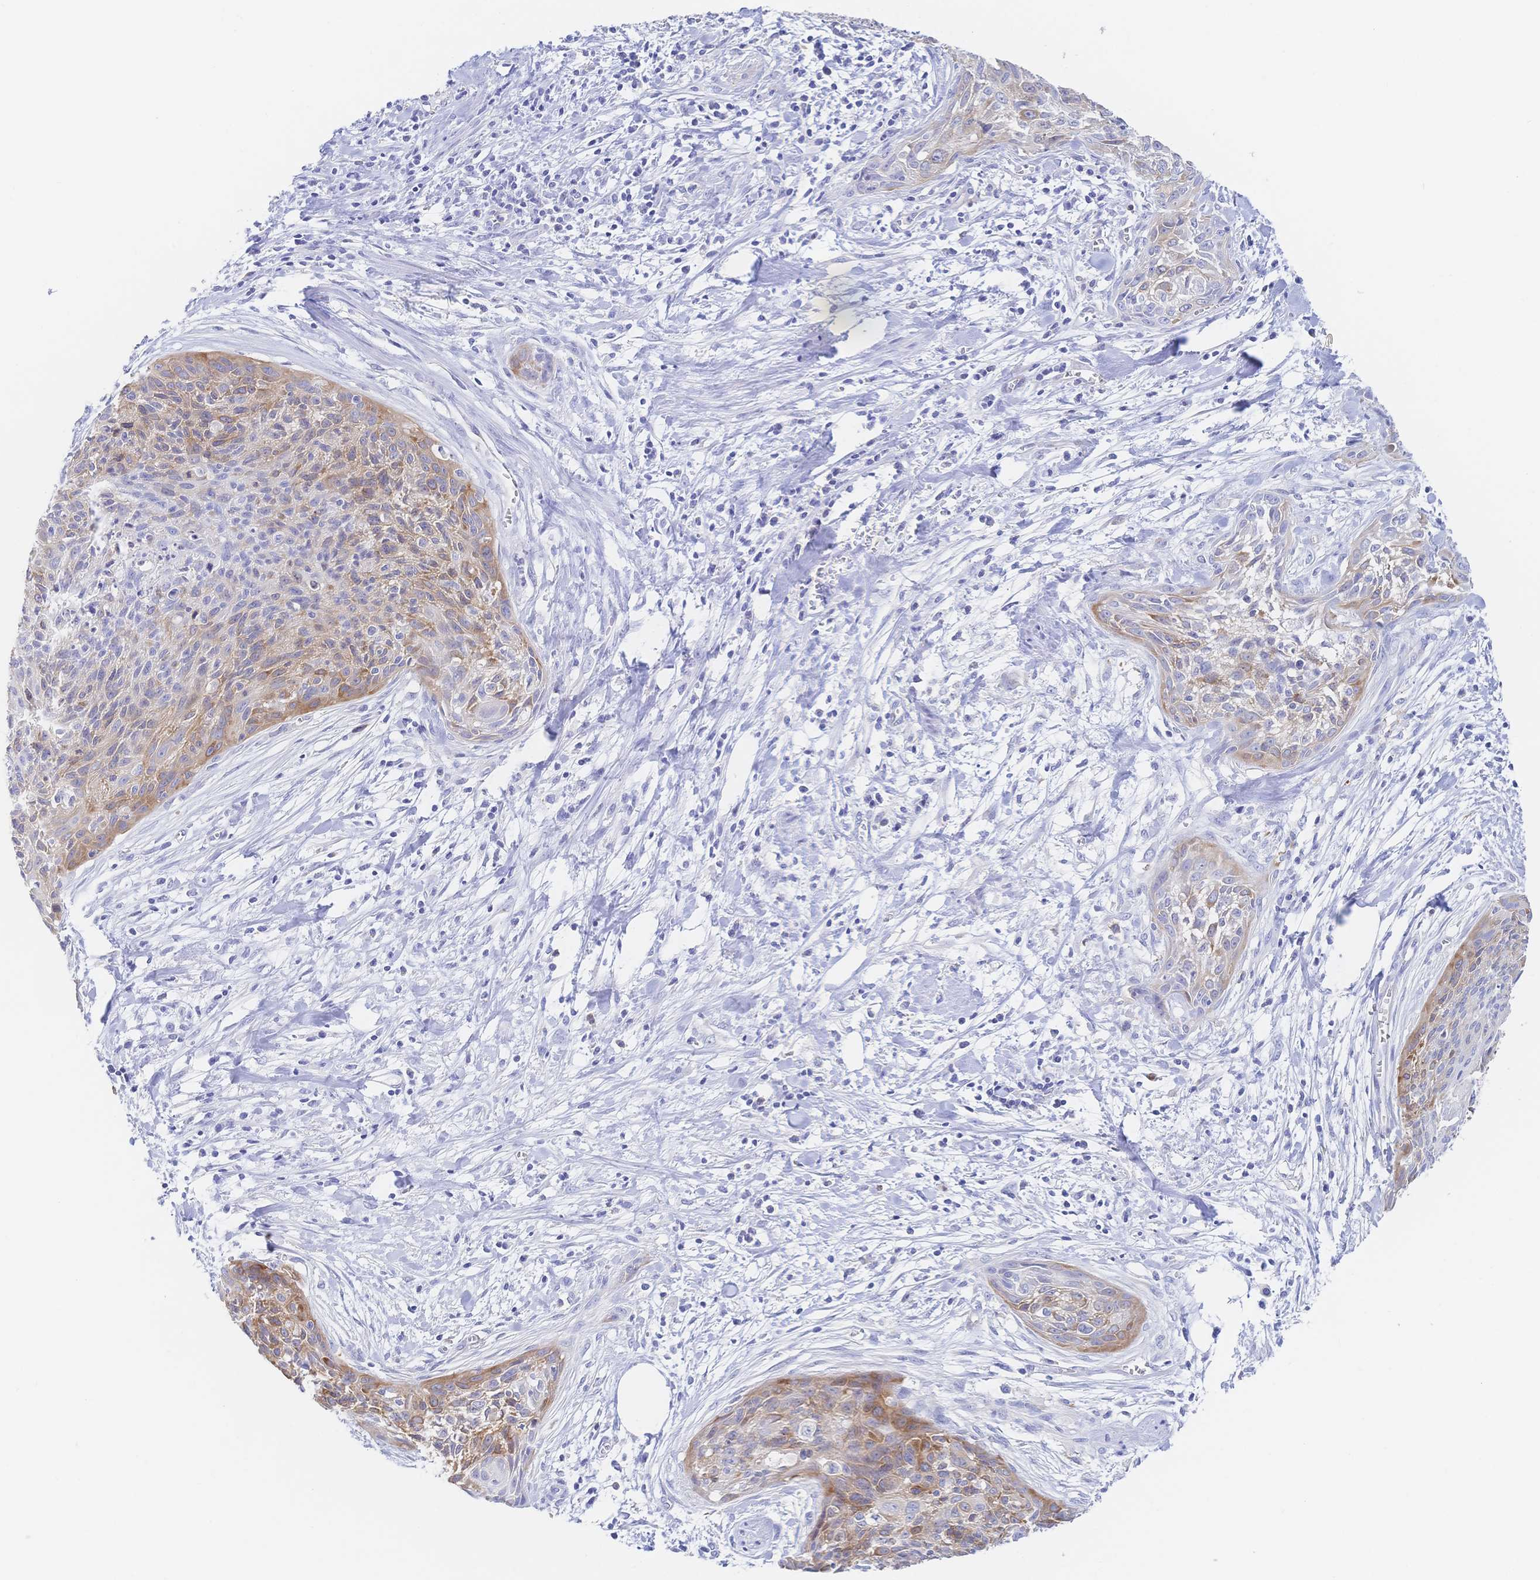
{"staining": {"intensity": "moderate", "quantity": "25%-75%", "location": "cytoplasmic/membranous"}, "tissue": "cervical cancer", "cell_type": "Tumor cells", "image_type": "cancer", "snomed": [{"axis": "morphology", "description": "Squamous cell carcinoma, NOS"}, {"axis": "topography", "description": "Cervix"}], "caption": "Protein staining displays moderate cytoplasmic/membranous positivity in about 25%-75% of tumor cells in cervical cancer. (Stains: DAB in brown, nuclei in blue, Microscopy: brightfield microscopy at high magnification).", "gene": "RRM1", "patient": {"sex": "female", "age": 55}}